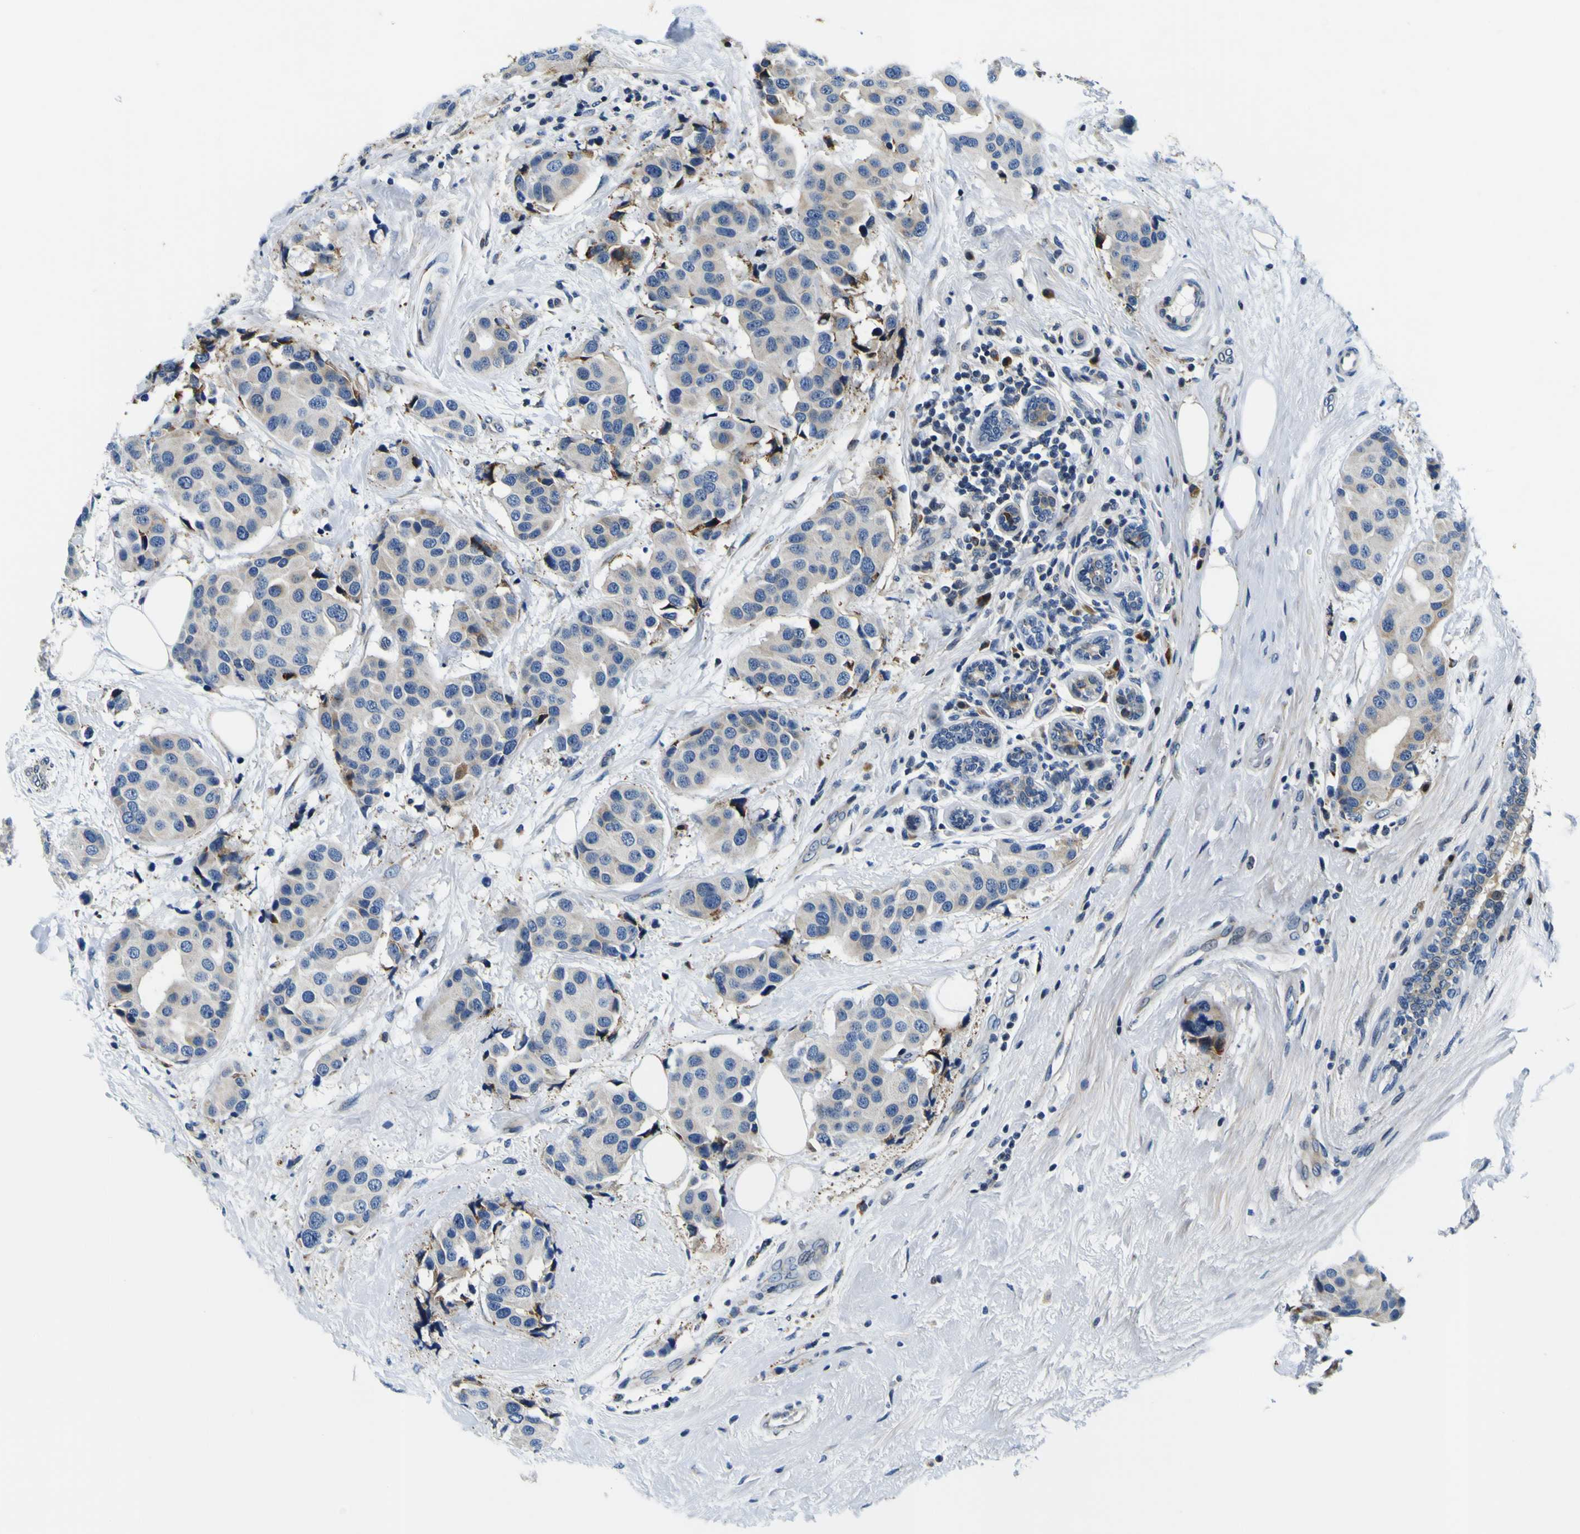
{"staining": {"intensity": "weak", "quantity": "<25%", "location": "cytoplasmic/membranous"}, "tissue": "breast cancer", "cell_type": "Tumor cells", "image_type": "cancer", "snomed": [{"axis": "morphology", "description": "Normal tissue, NOS"}, {"axis": "morphology", "description": "Duct carcinoma"}, {"axis": "topography", "description": "Breast"}], "caption": "Tumor cells show no significant protein expression in breast cancer.", "gene": "NLRP3", "patient": {"sex": "female", "age": 39}}